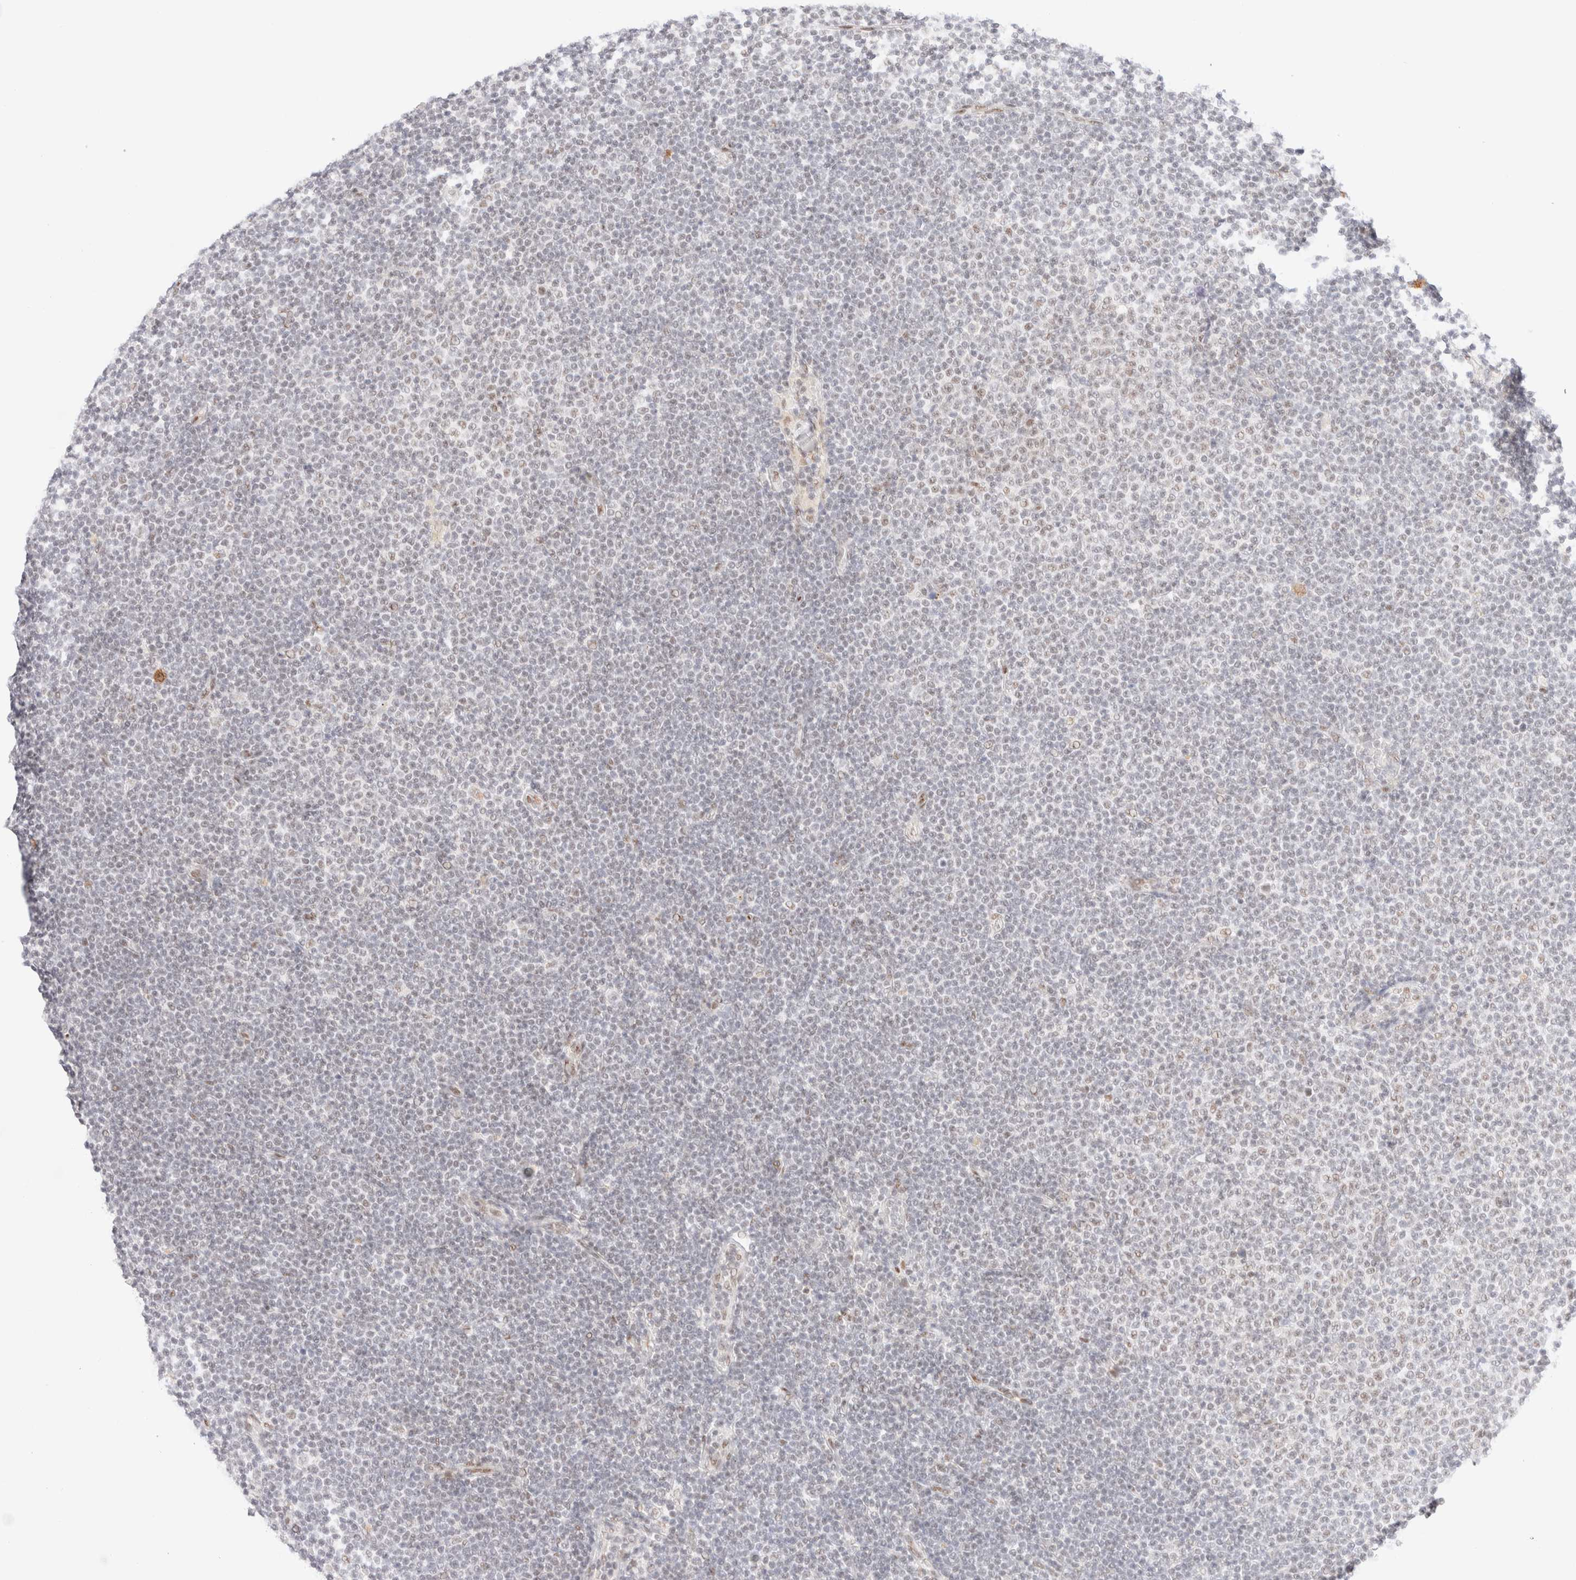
{"staining": {"intensity": "negative", "quantity": "none", "location": "none"}, "tissue": "lymphoma", "cell_type": "Tumor cells", "image_type": "cancer", "snomed": [{"axis": "morphology", "description": "Malignant lymphoma, non-Hodgkin's type, Low grade"}, {"axis": "topography", "description": "Lymph node"}], "caption": "Lymphoma was stained to show a protein in brown. There is no significant positivity in tumor cells.", "gene": "CIC", "patient": {"sex": "female", "age": 53}}